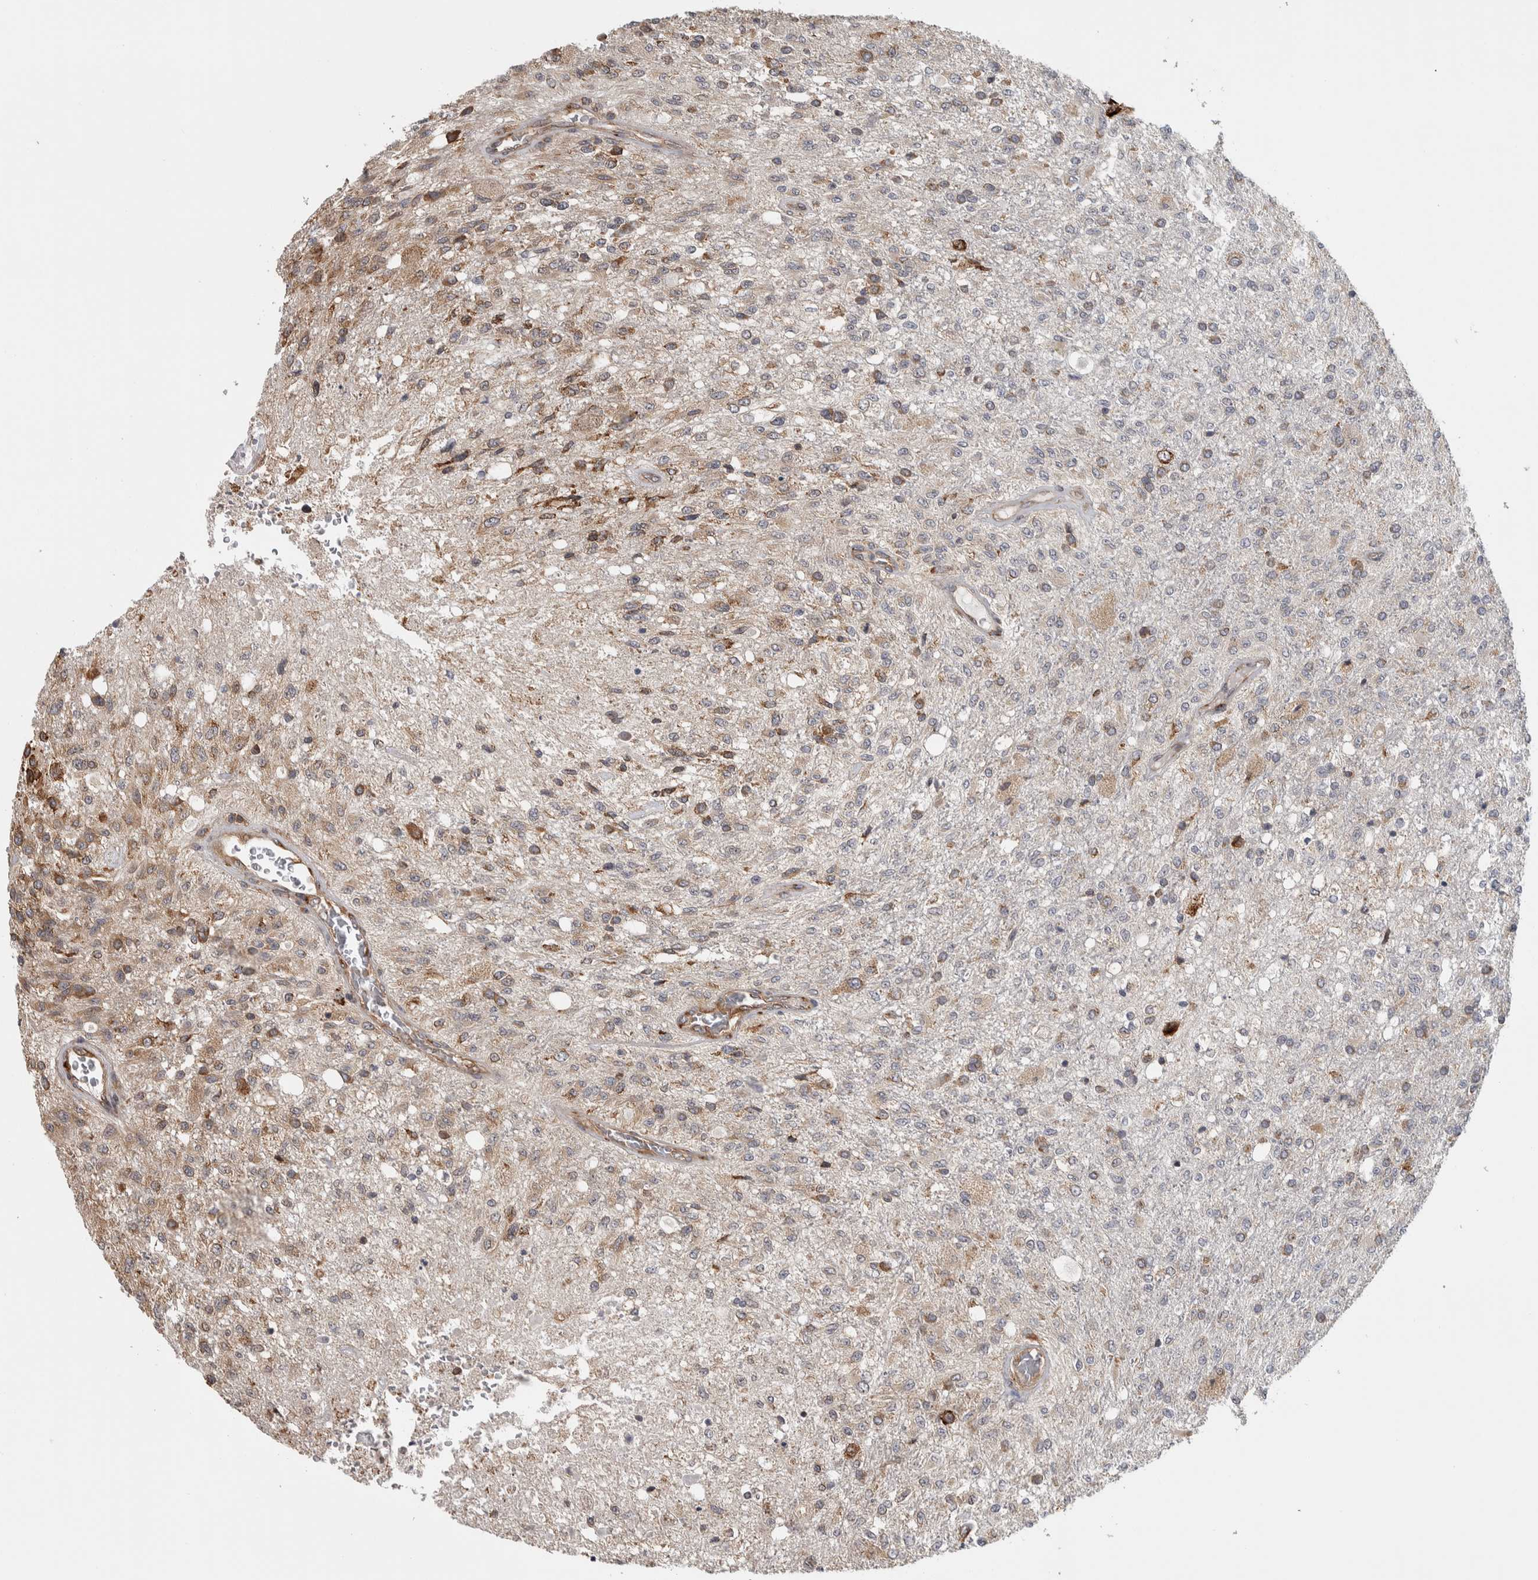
{"staining": {"intensity": "moderate", "quantity": "<25%", "location": "cytoplasmic/membranous"}, "tissue": "glioma", "cell_type": "Tumor cells", "image_type": "cancer", "snomed": [{"axis": "morphology", "description": "Normal tissue, NOS"}, {"axis": "morphology", "description": "Glioma, malignant, High grade"}, {"axis": "topography", "description": "Cerebral cortex"}], "caption": "Moderate cytoplasmic/membranous protein positivity is appreciated in about <25% of tumor cells in glioma.", "gene": "EIF3H", "patient": {"sex": "male", "age": 77}}